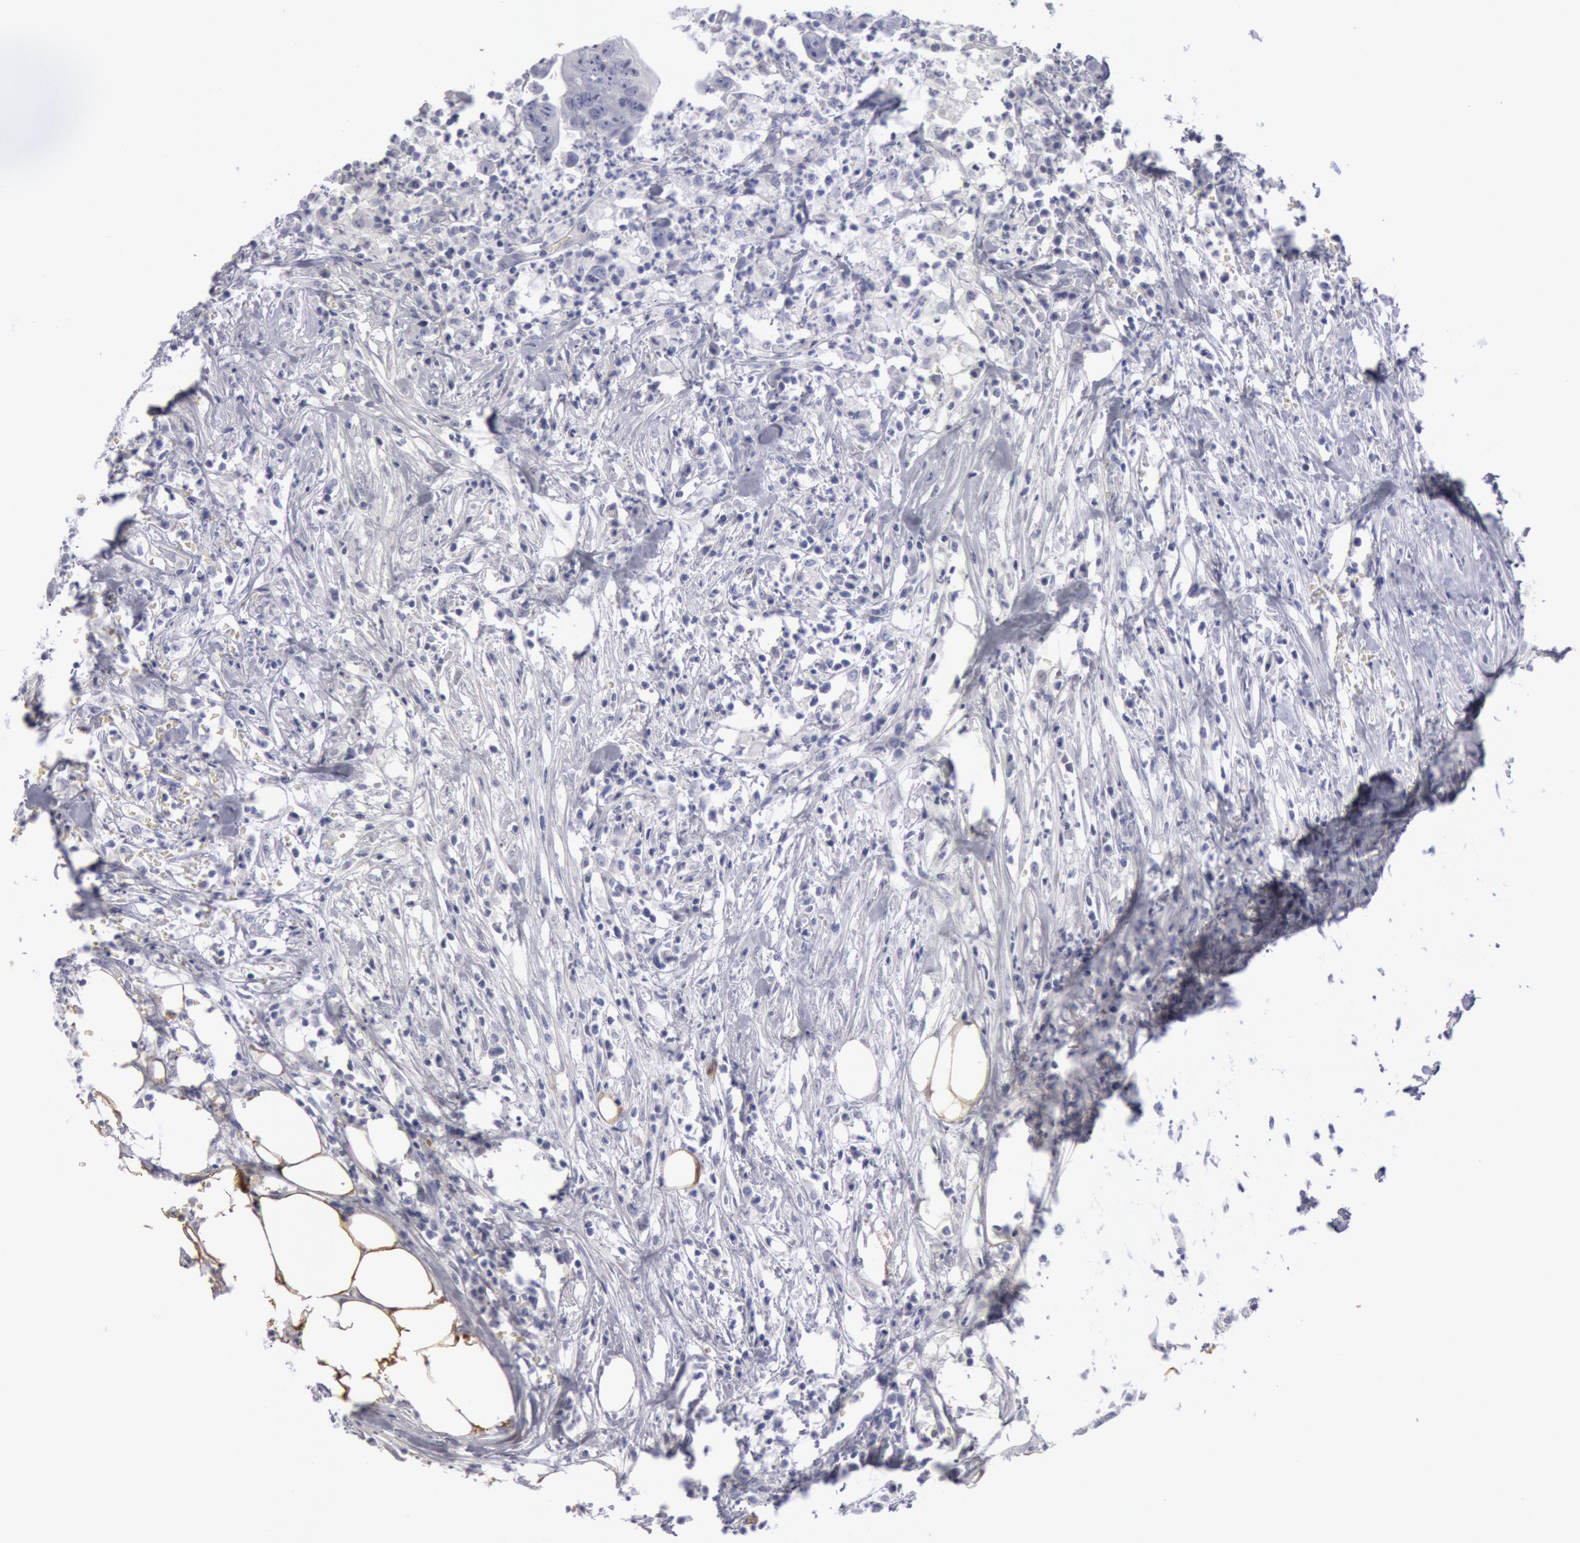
{"staining": {"intensity": "negative", "quantity": "none", "location": "none"}, "tissue": "colorectal cancer", "cell_type": "Tumor cells", "image_type": "cancer", "snomed": [{"axis": "morphology", "description": "Adenocarcinoma, NOS"}, {"axis": "topography", "description": "Colon"}], "caption": "This is a micrograph of IHC staining of colorectal cancer, which shows no expression in tumor cells.", "gene": "FHL1", "patient": {"sex": "male", "age": 55}}